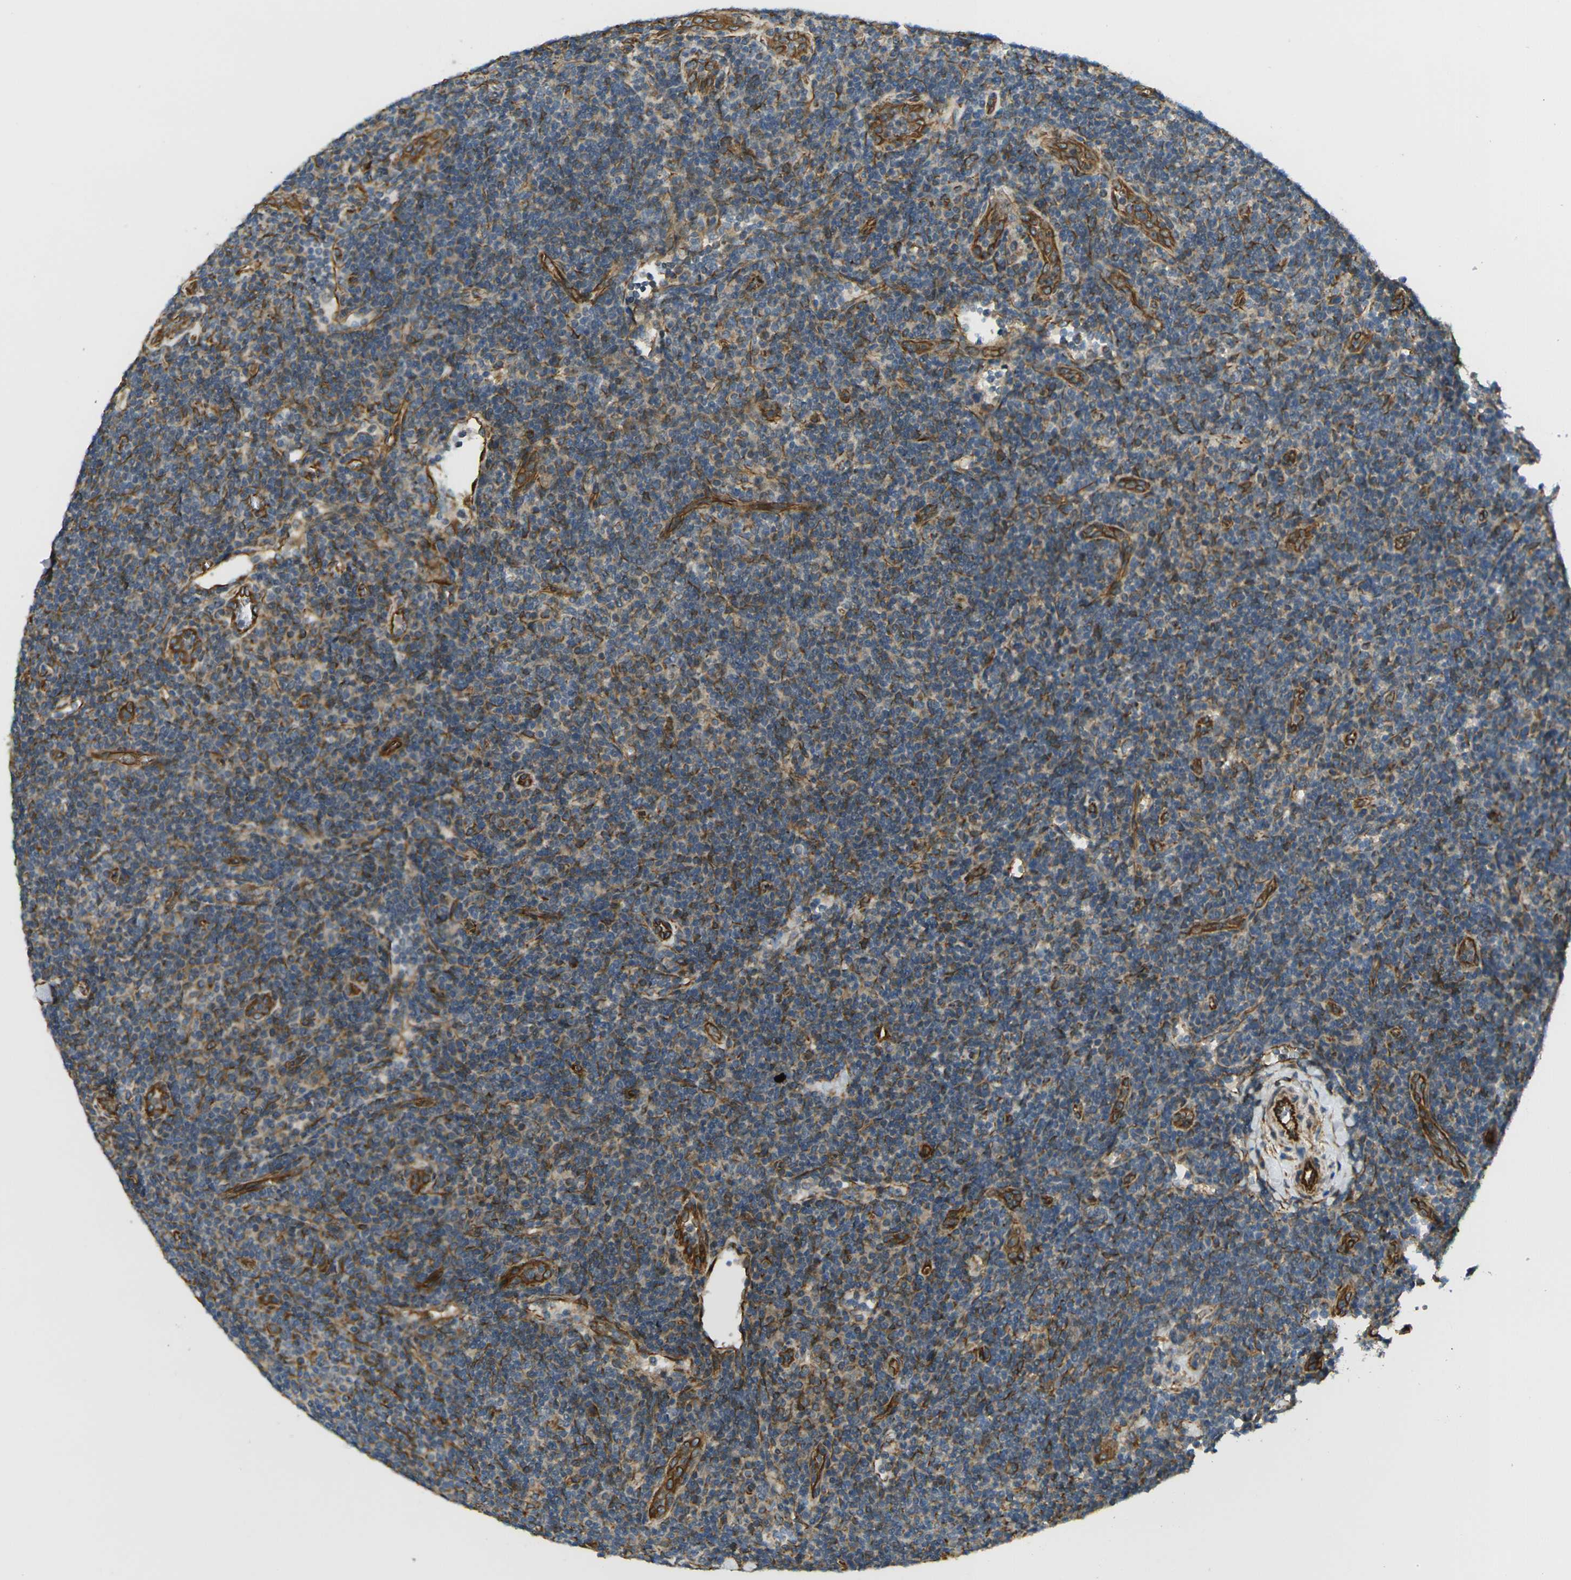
{"staining": {"intensity": "weak", "quantity": ">75%", "location": "cytoplasmic/membranous"}, "tissue": "lymphoma", "cell_type": "Tumor cells", "image_type": "cancer", "snomed": [{"axis": "morphology", "description": "Hodgkin's disease, NOS"}, {"axis": "topography", "description": "Lymph node"}], "caption": "Hodgkin's disease was stained to show a protein in brown. There is low levels of weak cytoplasmic/membranous expression in approximately >75% of tumor cells.", "gene": "CYTH3", "patient": {"sex": "female", "age": 57}}